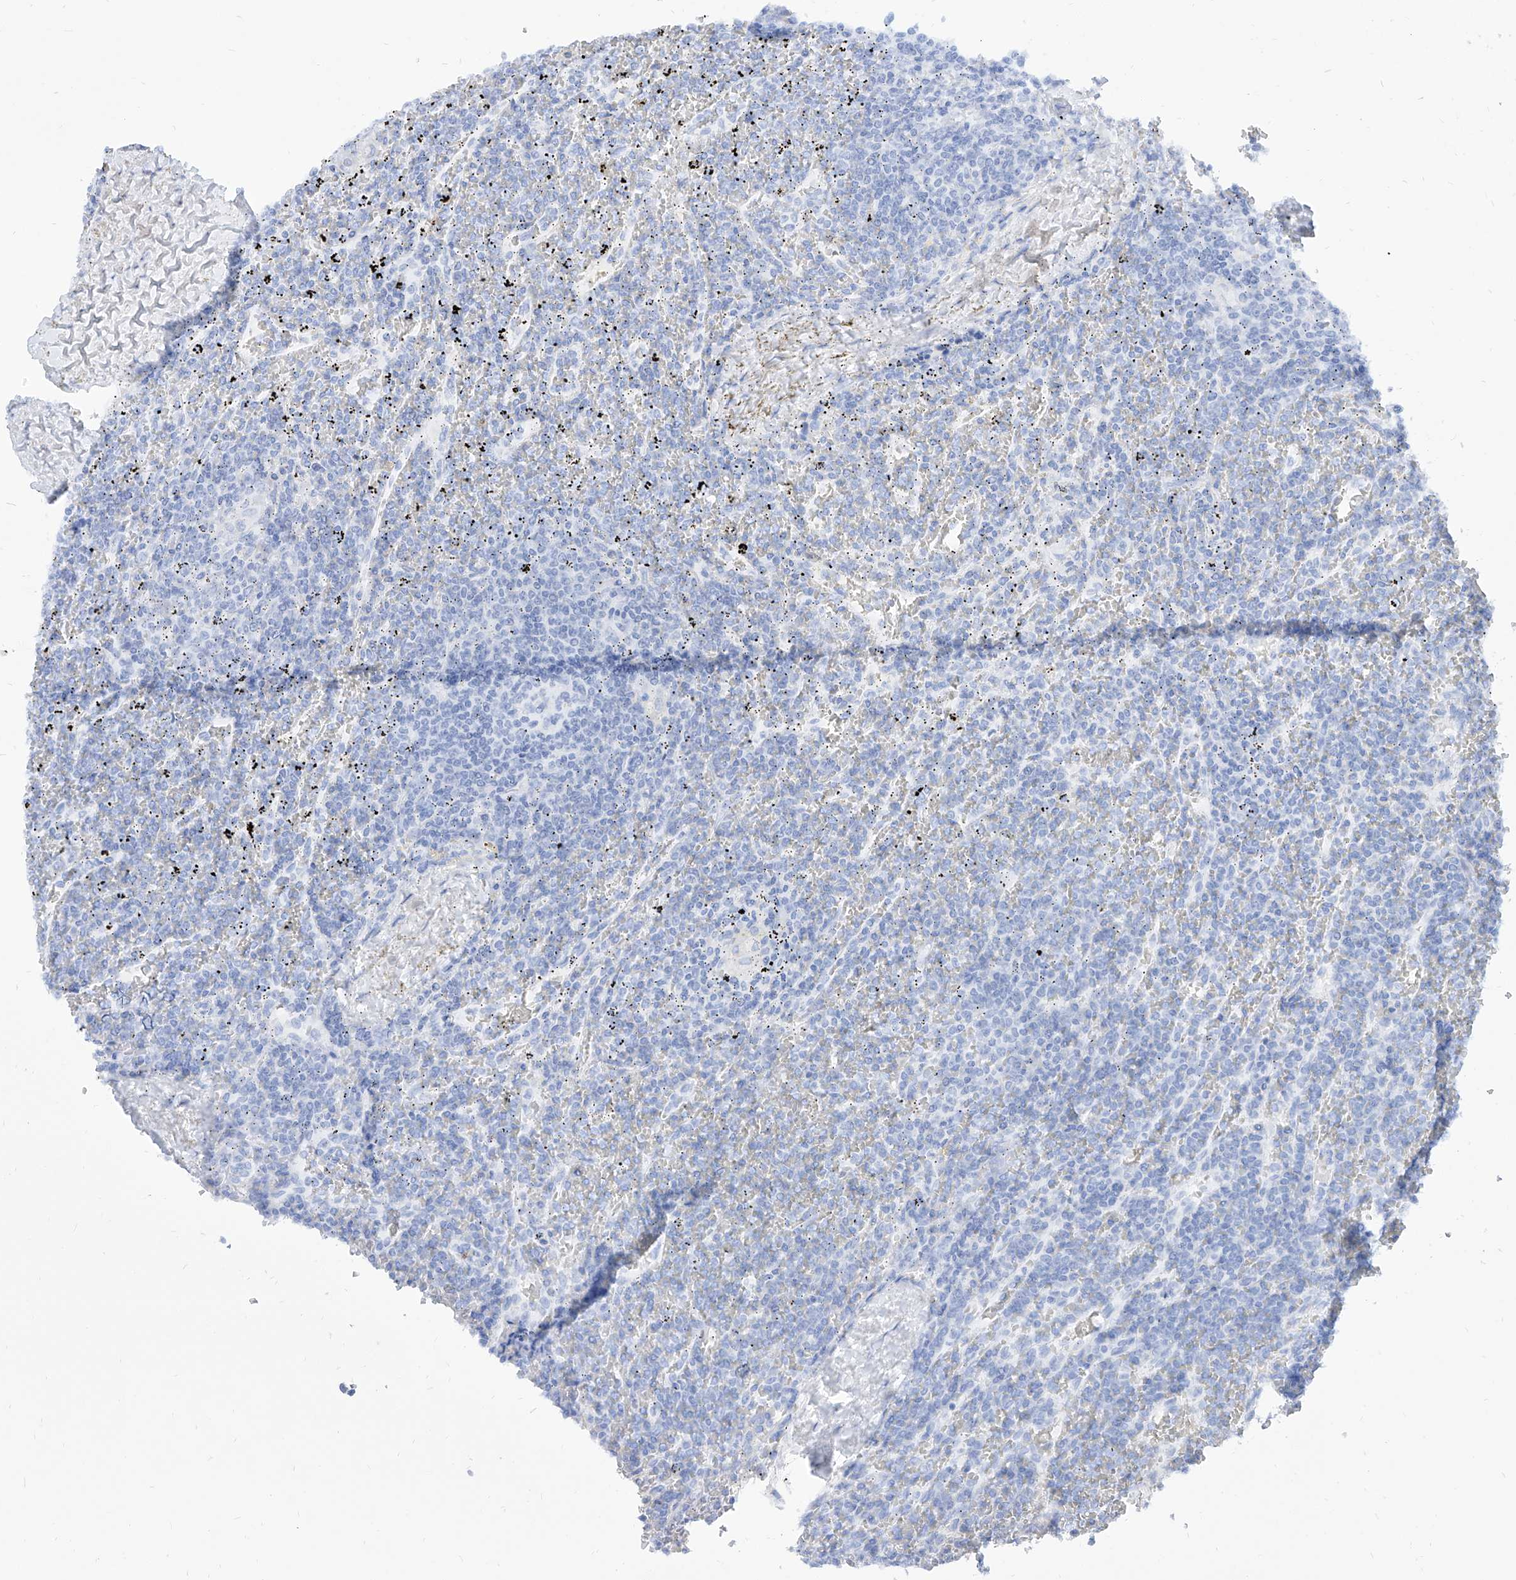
{"staining": {"intensity": "negative", "quantity": "none", "location": "none"}, "tissue": "lymphoma", "cell_type": "Tumor cells", "image_type": "cancer", "snomed": [{"axis": "morphology", "description": "Malignant lymphoma, non-Hodgkin's type, Low grade"}, {"axis": "topography", "description": "Spleen"}], "caption": "The histopathology image shows no significant expression in tumor cells of malignant lymphoma, non-Hodgkin's type (low-grade).", "gene": "PDXK", "patient": {"sex": "female", "age": 19}}